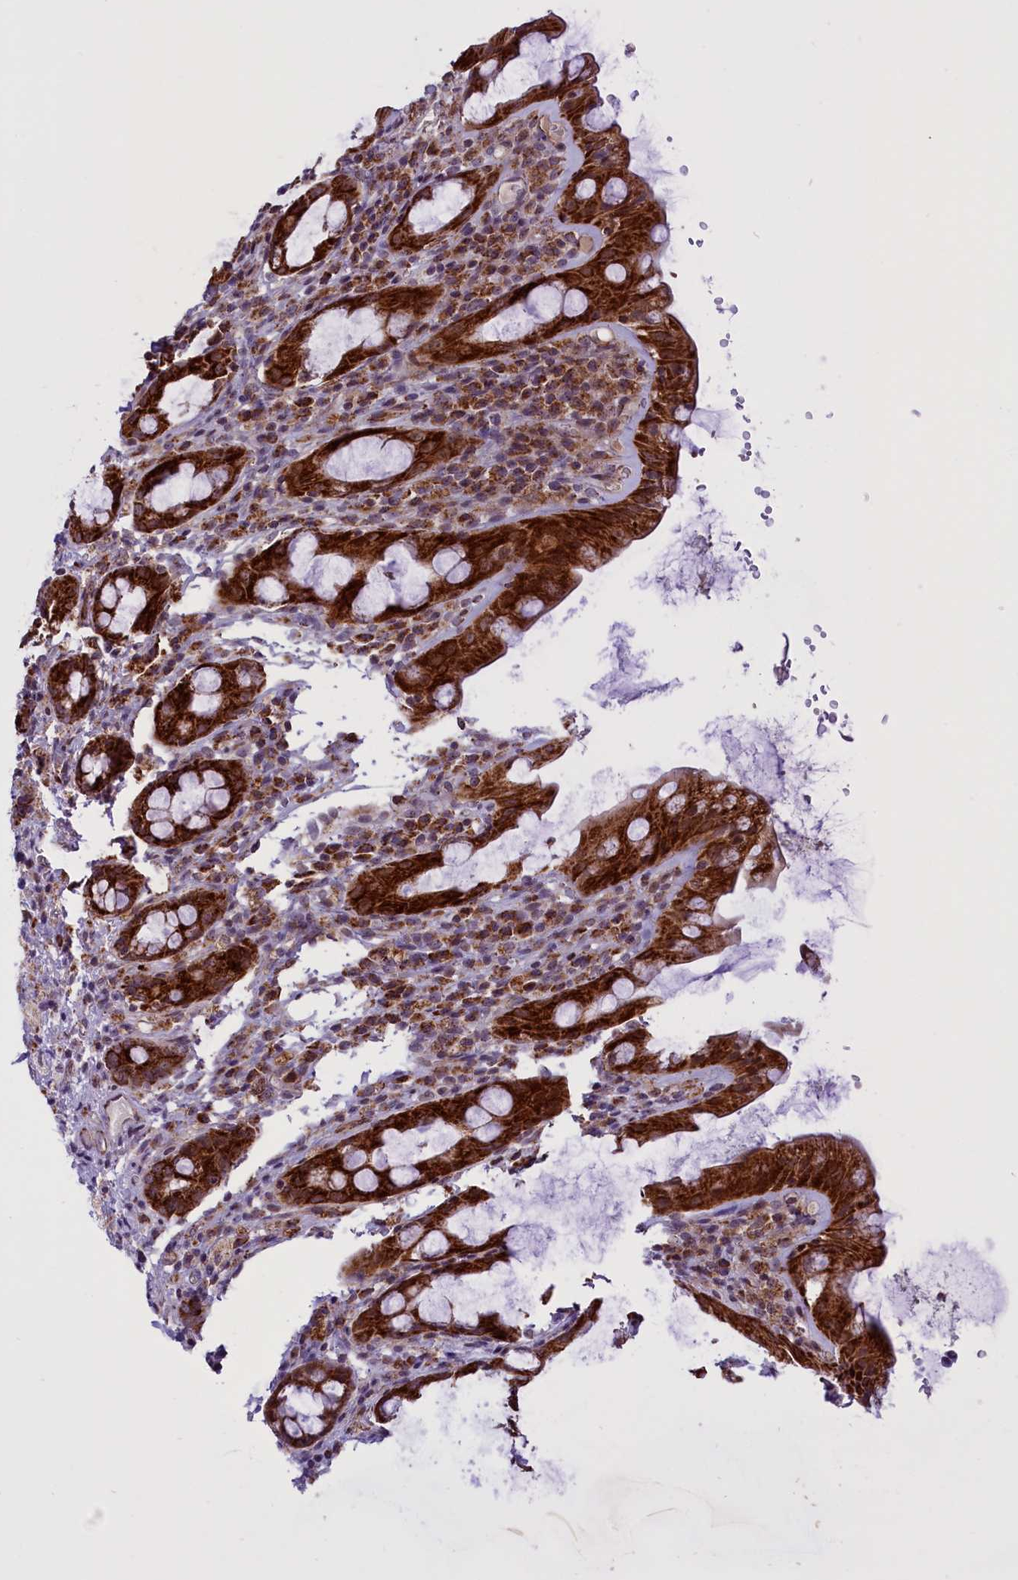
{"staining": {"intensity": "strong", "quantity": ">75%", "location": "cytoplasmic/membranous"}, "tissue": "rectum", "cell_type": "Glandular cells", "image_type": "normal", "snomed": [{"axis": "morphology", "description": "Normal tissue, NOS"}, {"axis": "topography", "description": "Rectum"}], "caption": "Immunohistochemical staining of unremarkable human rectum demonstrates >75% levels of strong cytoplasmic/membranous protein positivity in approximately >75% of glandular cells.", "gene": "NDUFS5", "patient": {"sex": "male", "age": 44}}